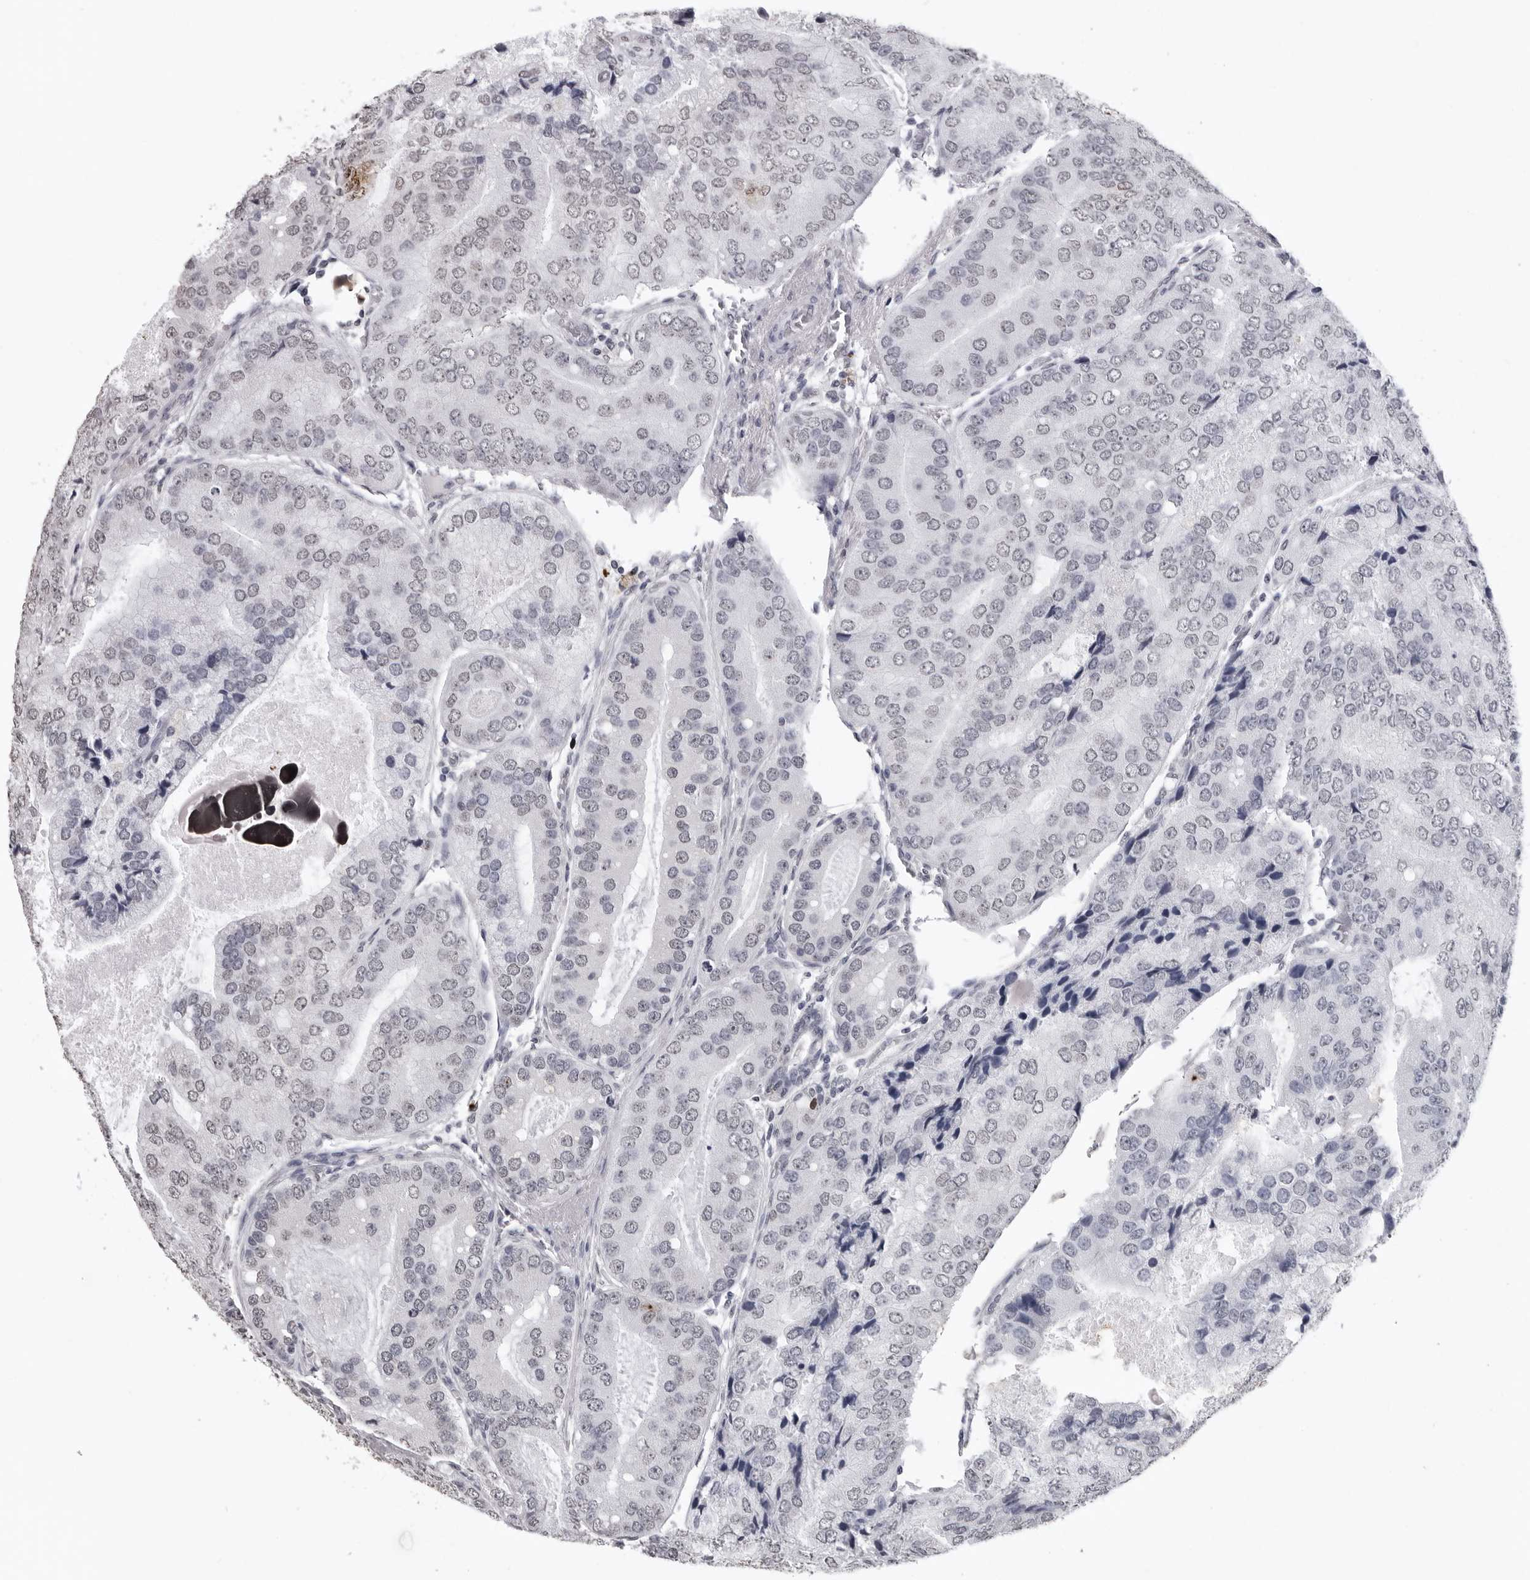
{"staining": {"intensity": "weak", "quantity": "<25%", "location": "nuclear"}, "tissue": "prostate cancer", "cell_type": "Tumor cells", "image_type": "cancer", "snomed": [{"axis": "morphology", "description": "Adenocarcinoma, High grade"}, {"axis": "topography", "description": "Prostate"}], "caption": "IHC of prostate cancer (adenocarcinoma (high-grade)) exhibits no expression in tumor cells. Brightfield microscopy of immunohistochemistry stained with DAB (brown) and hematoxylin (blue), captured at high magnification.", "gene": "HEPACAM", "patient": {"sex": "male", "age": 70}}